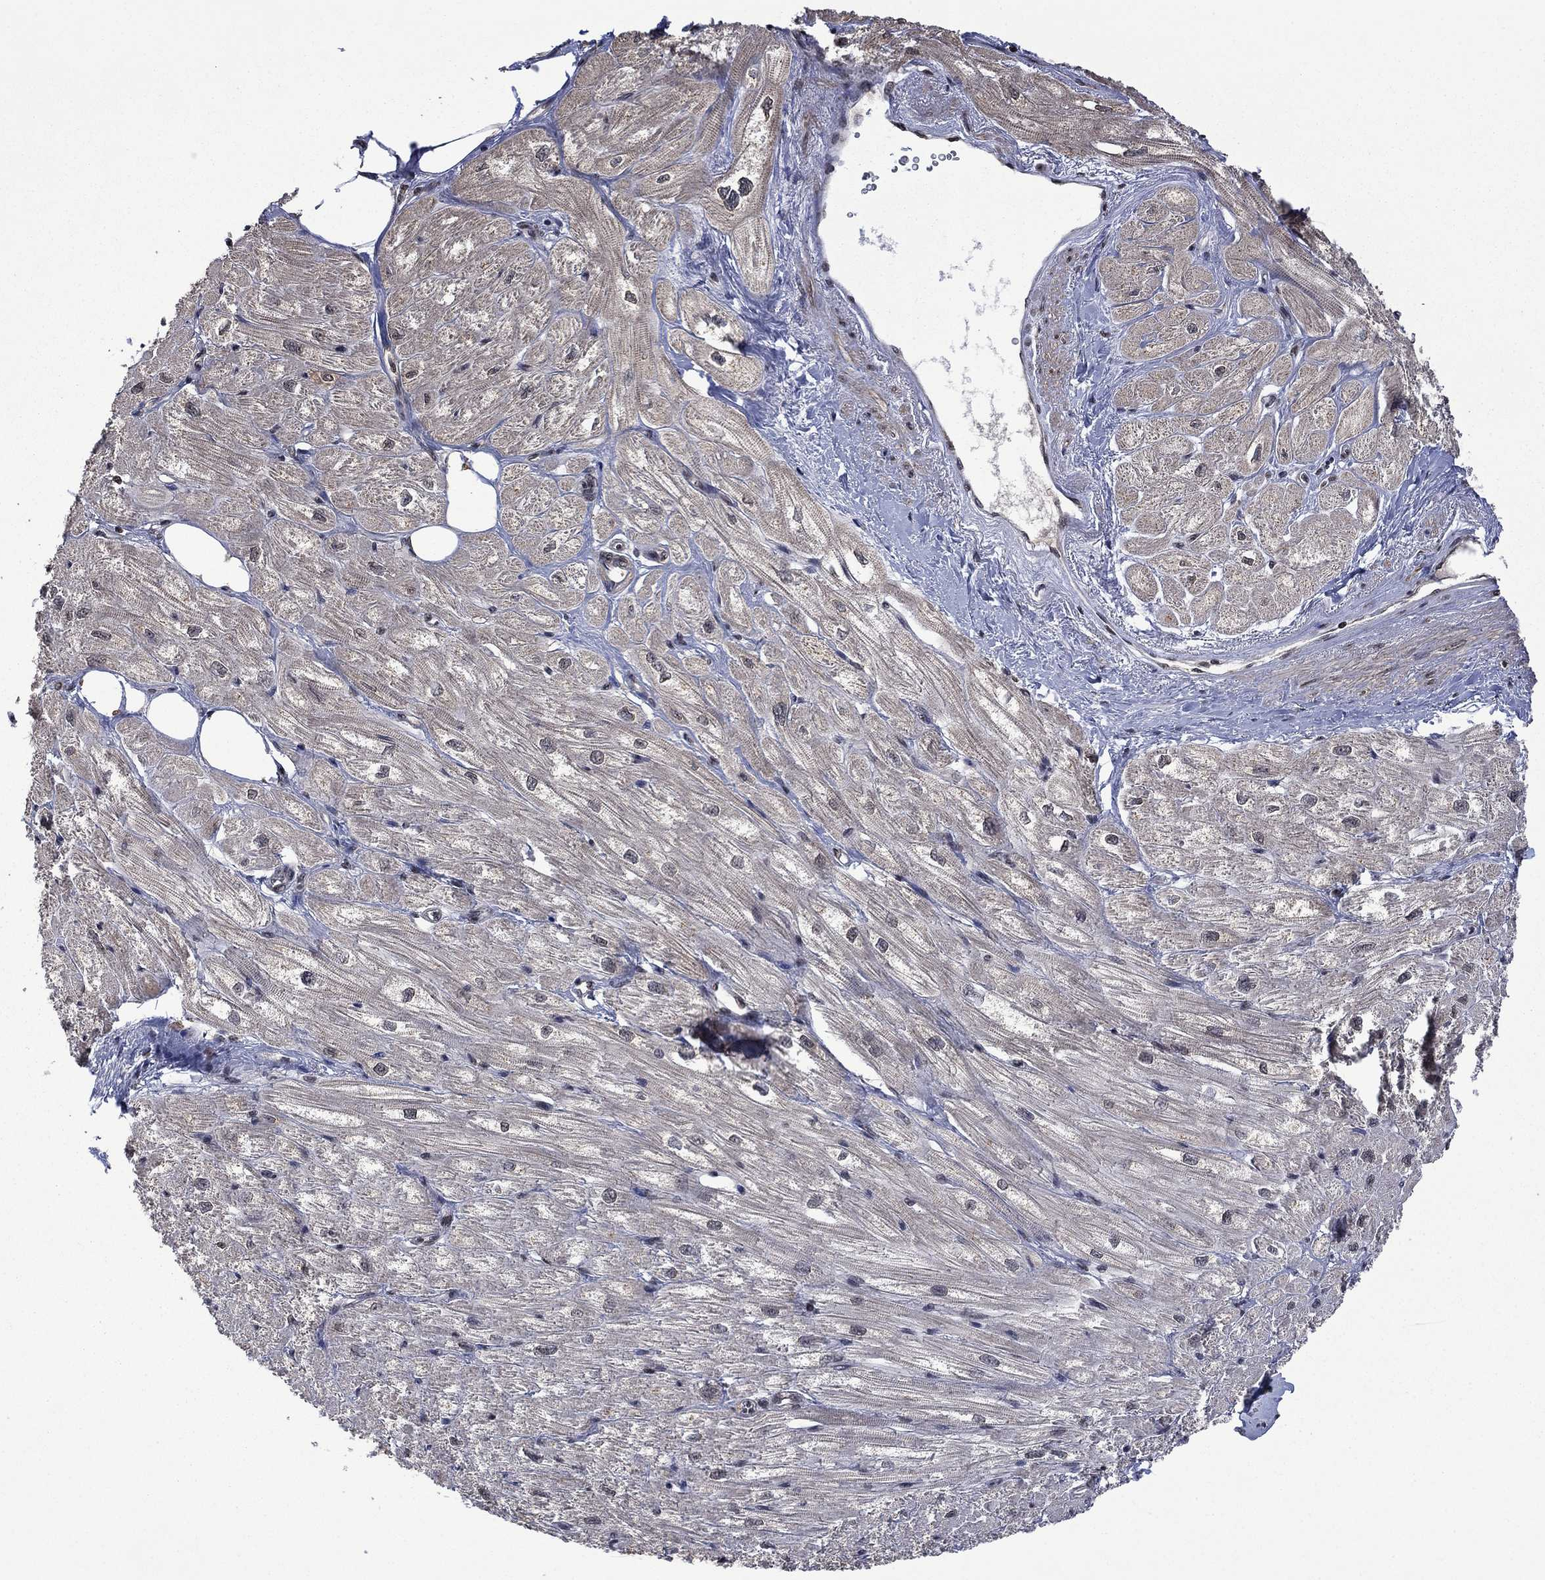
{"staining": {"intensity": "negative", "quantity": "none", "location": "none"}, "tissue": "heart muscle", "cell_type": "Cardiomyocytes", "image_type": "normal", "snomed": [{"axis": "morphology", "description": "Normal tissue, NOS"}, {"axis": "topography", "description": "Heart"}], "caption": "Histopathology image shows no significant protein staining in cardiomyocytes of normal heart muscle. Brightfield microscopy of IHC stained with DAB (brown) and hematoxylin (blue), captured at high magnification.", "gene": "FBLL1", "patient": {"sex": "male", "age": 57}}